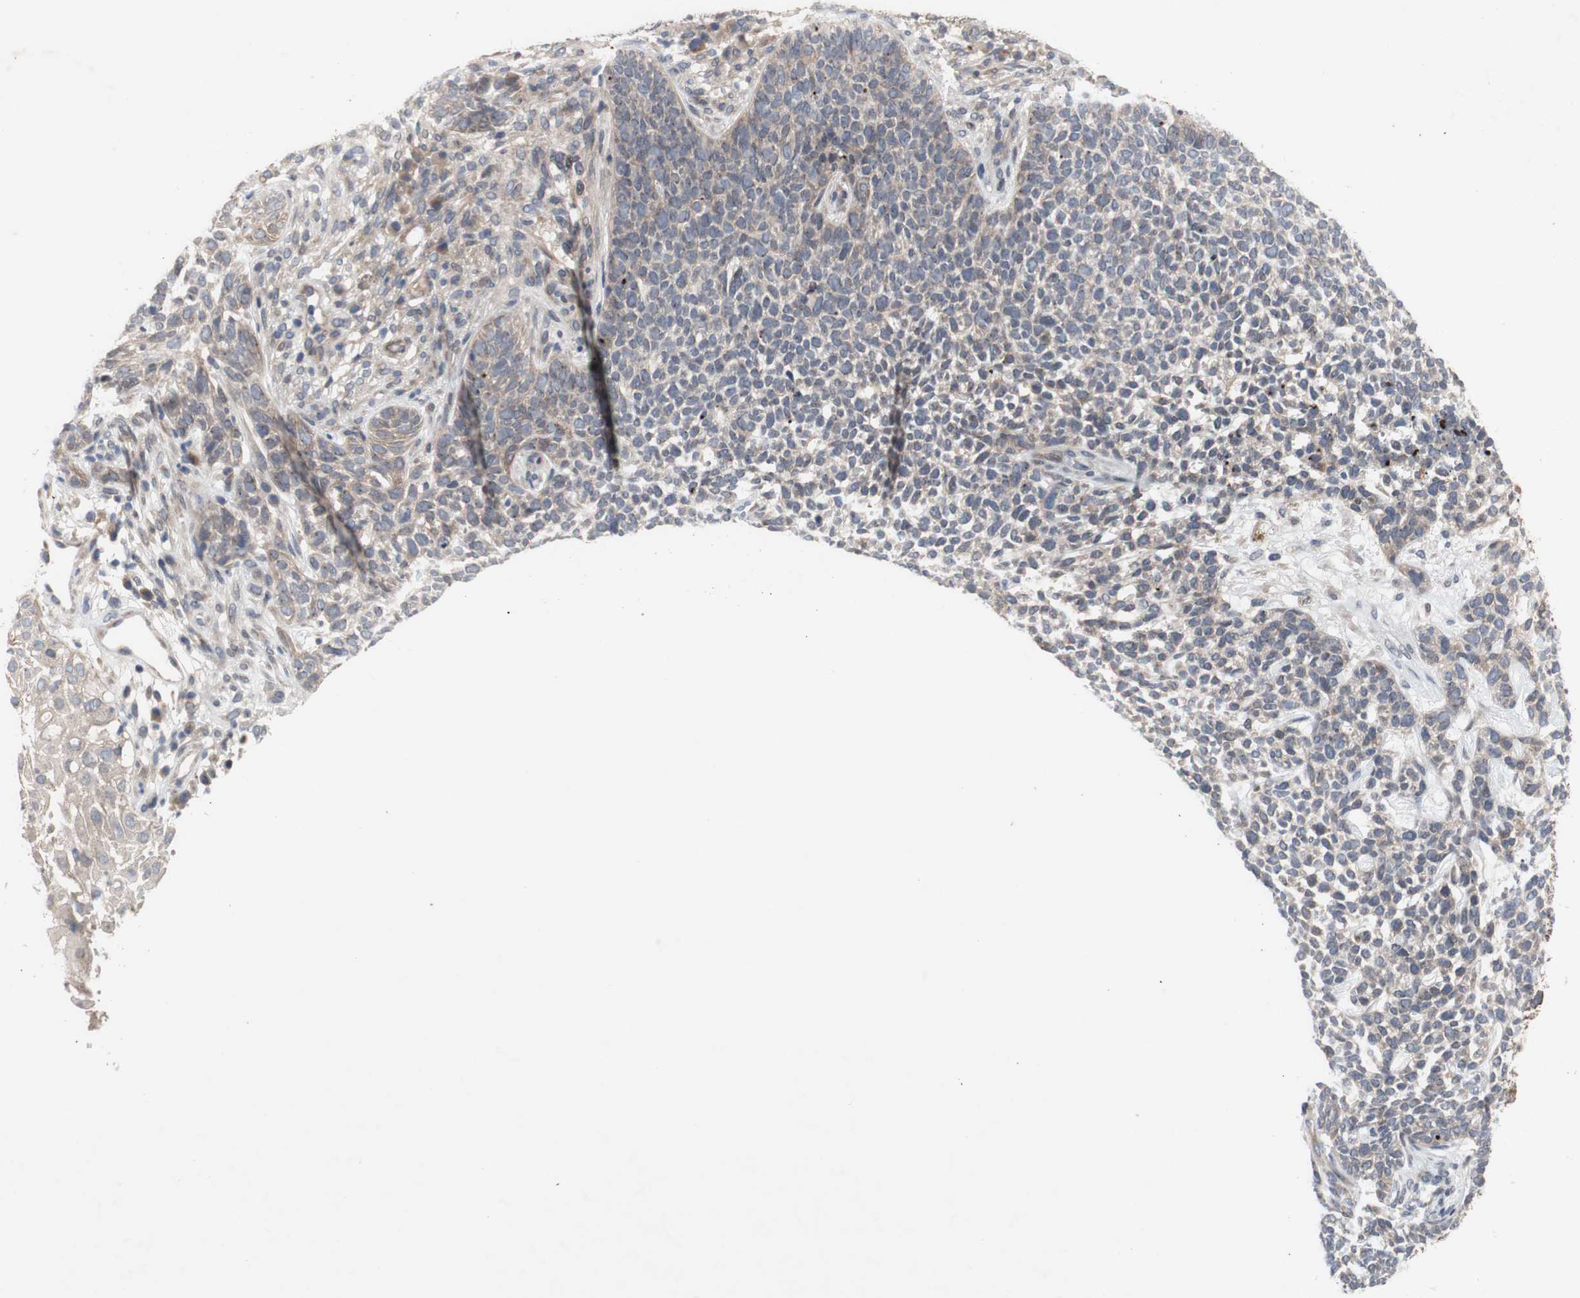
{"staining": {"intensity": "weak", "quantity": "25%-75%", "location": "cytoplasmic/membranous"}, "tissue": "skin cancer", "cell_type": "Tumor cells", "image_type": "cancer", "snomed": [{"axis": "morphology", "description": "Basal cell carcinoma"}, {"axis": "topography", "description": "Skin"}], "caption": "A high-resolution micrograph shows immunohistochemistry (IHC) staining of basal cell carcinoma (skin), which shows weak cytoplasmic/membranous positivity in approximately 25%-75% of tumor cells.", "gene": "OAZ1", "patient": {"sex": "female", "age": 84}}